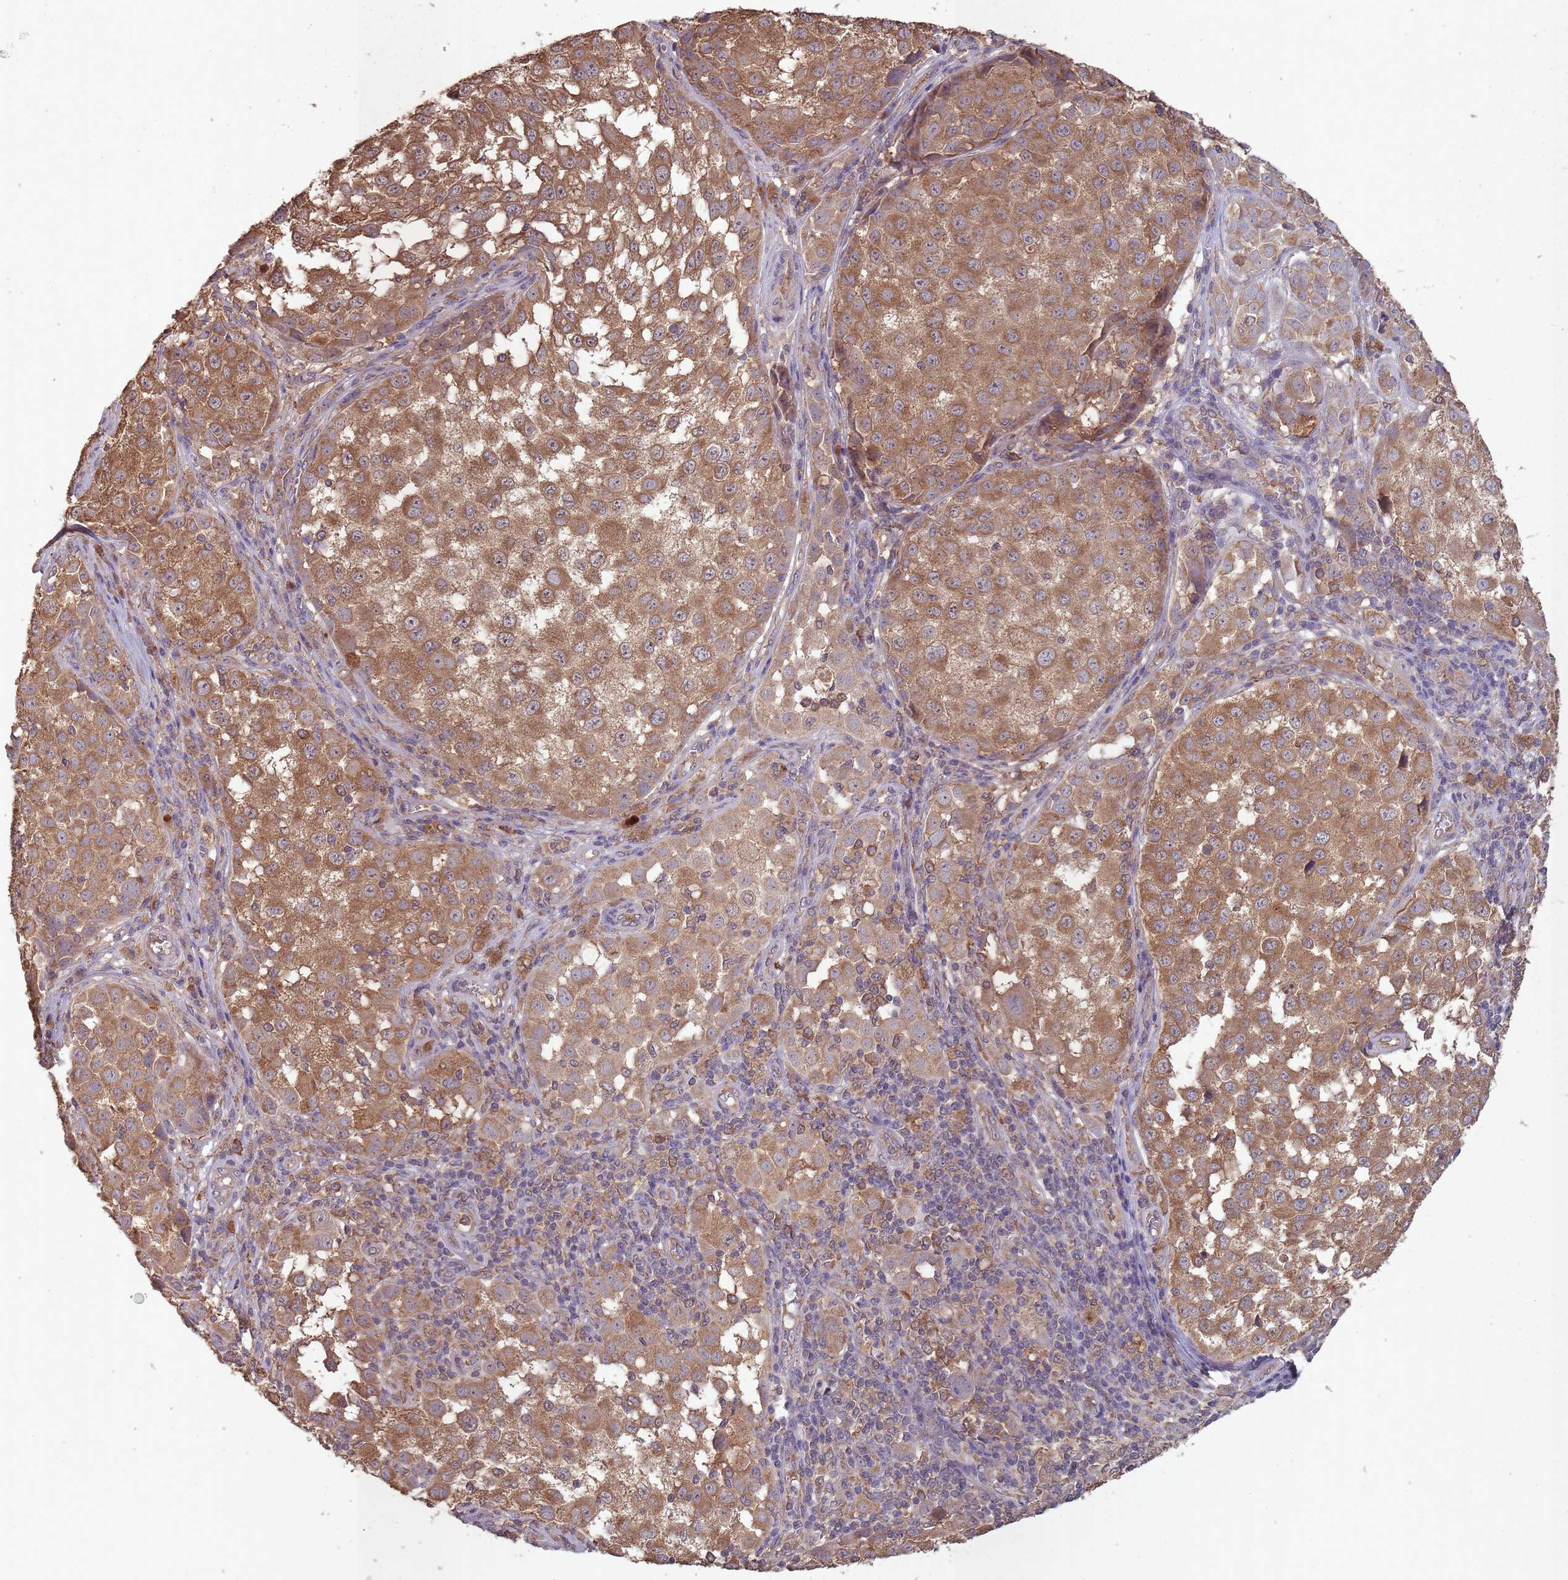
{"staining": {"intensity": "moderate", "quantity": ">75%", "location": "cytoplasmic/membranous"}, "tissue": "melanoma", "cell_type": "Tumor cells", "image_type": "cancer", "snomed": [{"axis": "morphology", "description": "Malignant melanoma, NOS"}, {"axis": "topography", "description": "Skin"}], "caption": "Malignant melanoma tissue displays moderate cytoplasmic/membranous staining in about >75% of tumor cells, visualized by immunohistochemistry. (DAB = brown stain, brightfield microscopy at high magnification).", "gene": "SANBR", "patient": {"sex": "male", "age": 64}}